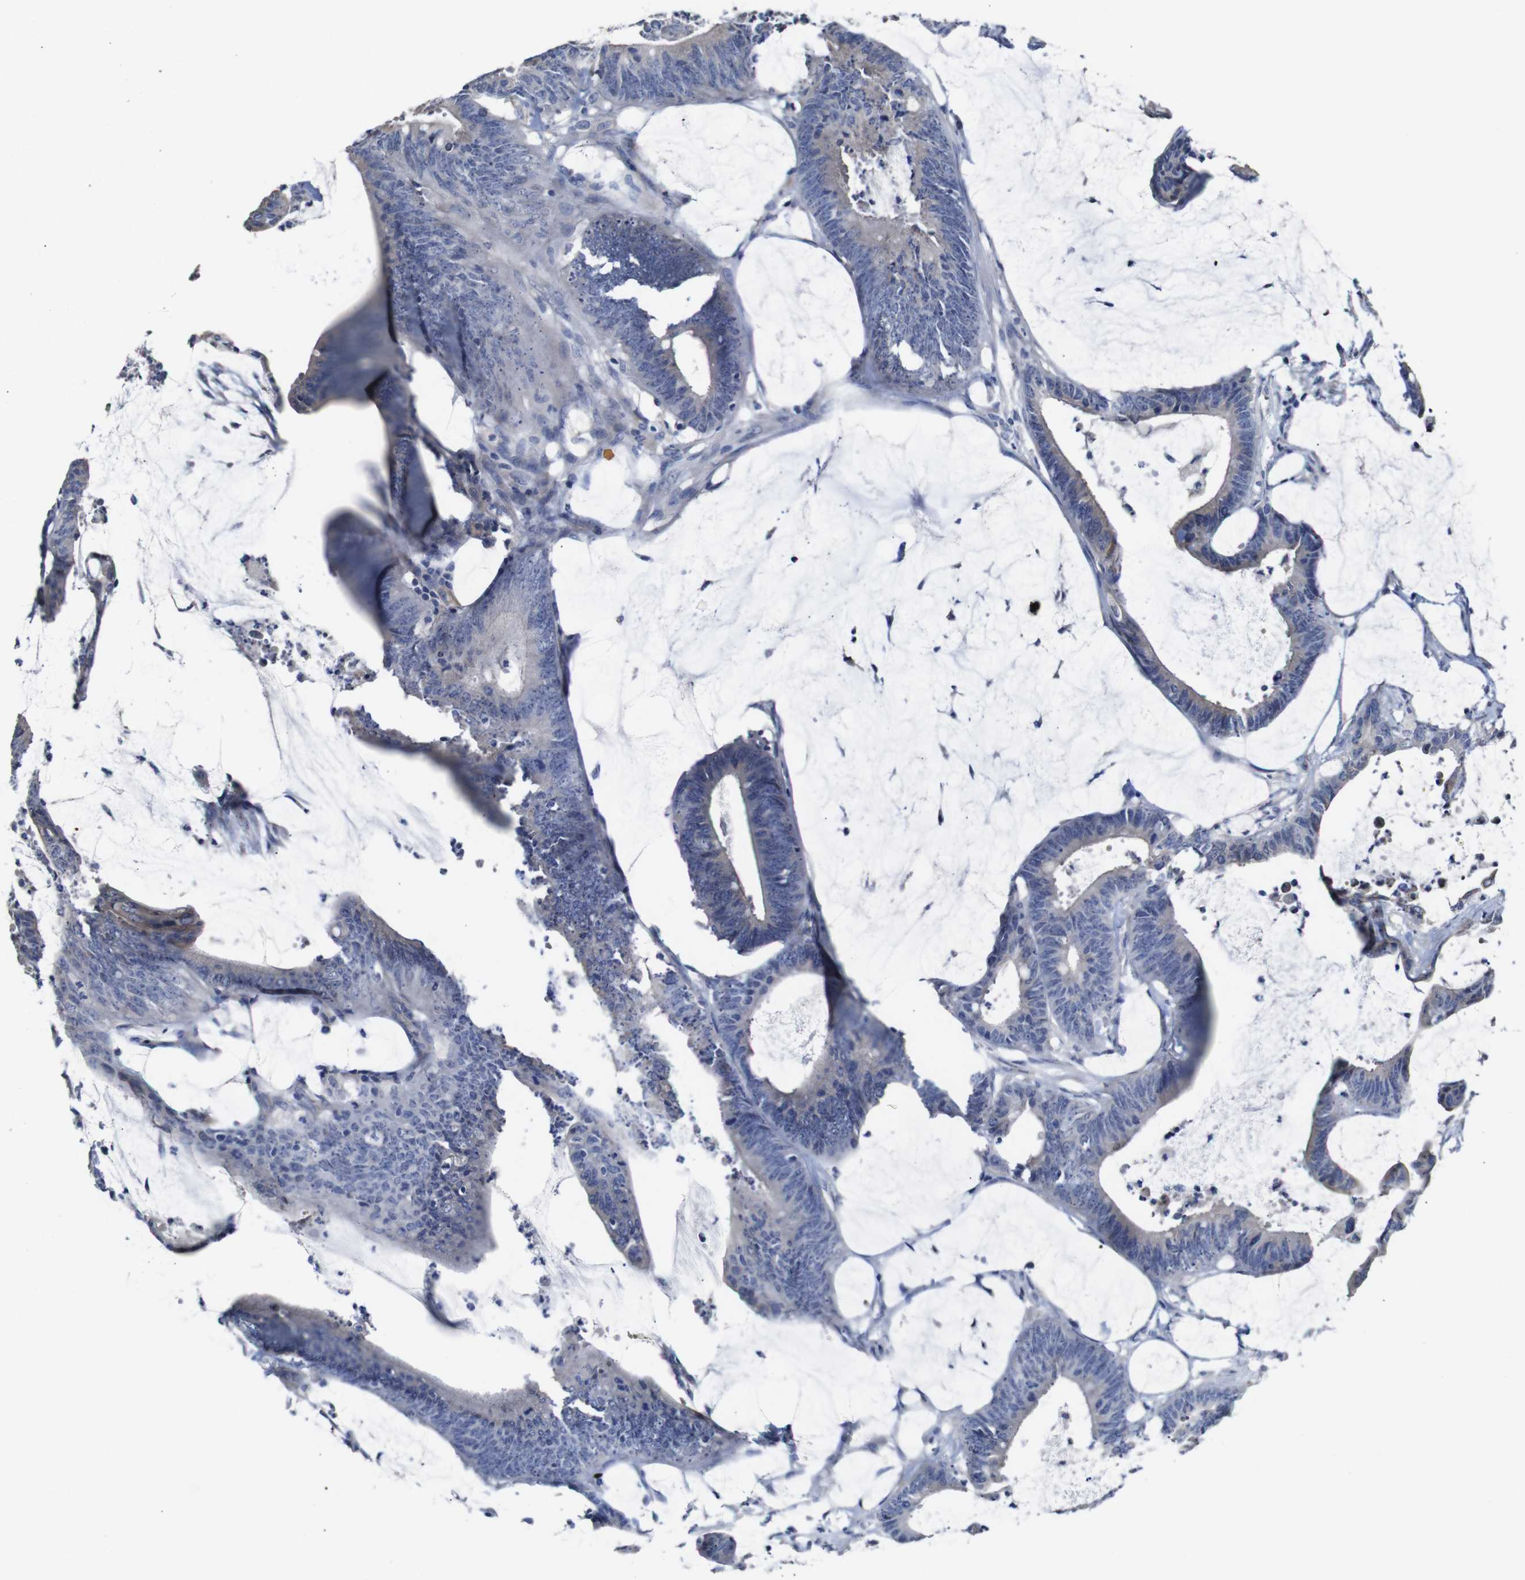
{"staining": {"intensity": "weak", "quantity": "25%-75%", "location": "cytoplasmic/membranous"}, "tissue": "colorectal cancer", "cell_type": "Tumor cells", "image_type": "cancer", "snomed": [{"axis": "morphology", "description": "Adenocarcinoma, NOS"}, {"axis": "topography", "description": "Rectum"}], "caption": "This is an image of immunohistochemistry (IHC) staining of adenocarcinoma (colorectal), which shows weak positivity in the cytoplasmic/membranous of tumor cells.", "gene": "TCEAL9", "patient": {"sex": "female", "age": 66}}